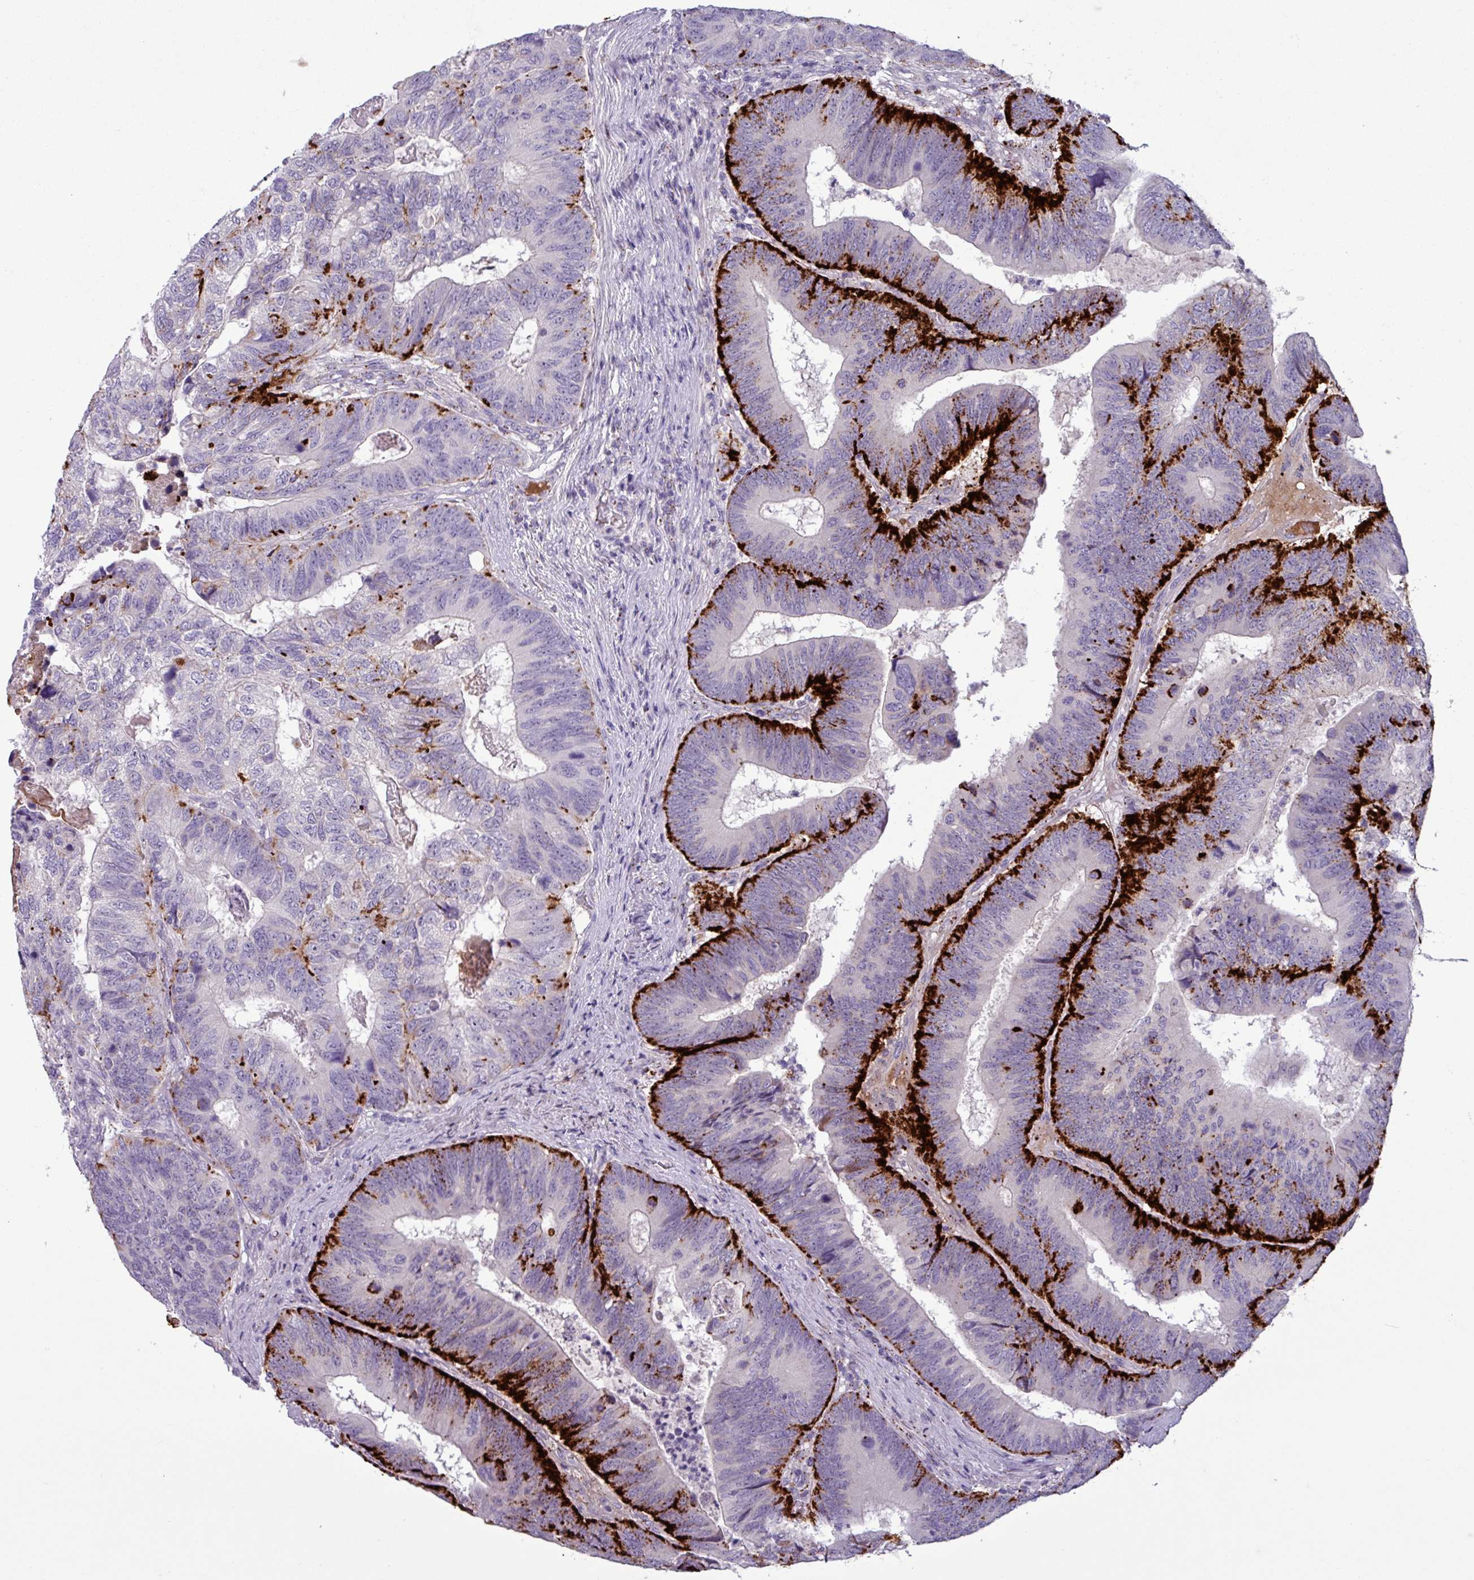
{"staining": {"intensity": "strong", "quantity": "25%-75%", "location": "cytoplasmic/membranous"}, "tissue": "colorectal cancer", "cell_type": "Tumor cells", "image_type": "cancer", "snomed": [{"axis": "morphology", "description": "Adenocarcinoma, NOS"}, {"axis": "topography", "description": "Colon"}], "caption": "A histopathology image of human colorectal adenocarcinoma stained for a protein demonstrates strong cytoplasmic/membranous brown staining in tumor cells.", "gene": "PLIN2", "patient": {"sex": "female", "age": 67}}